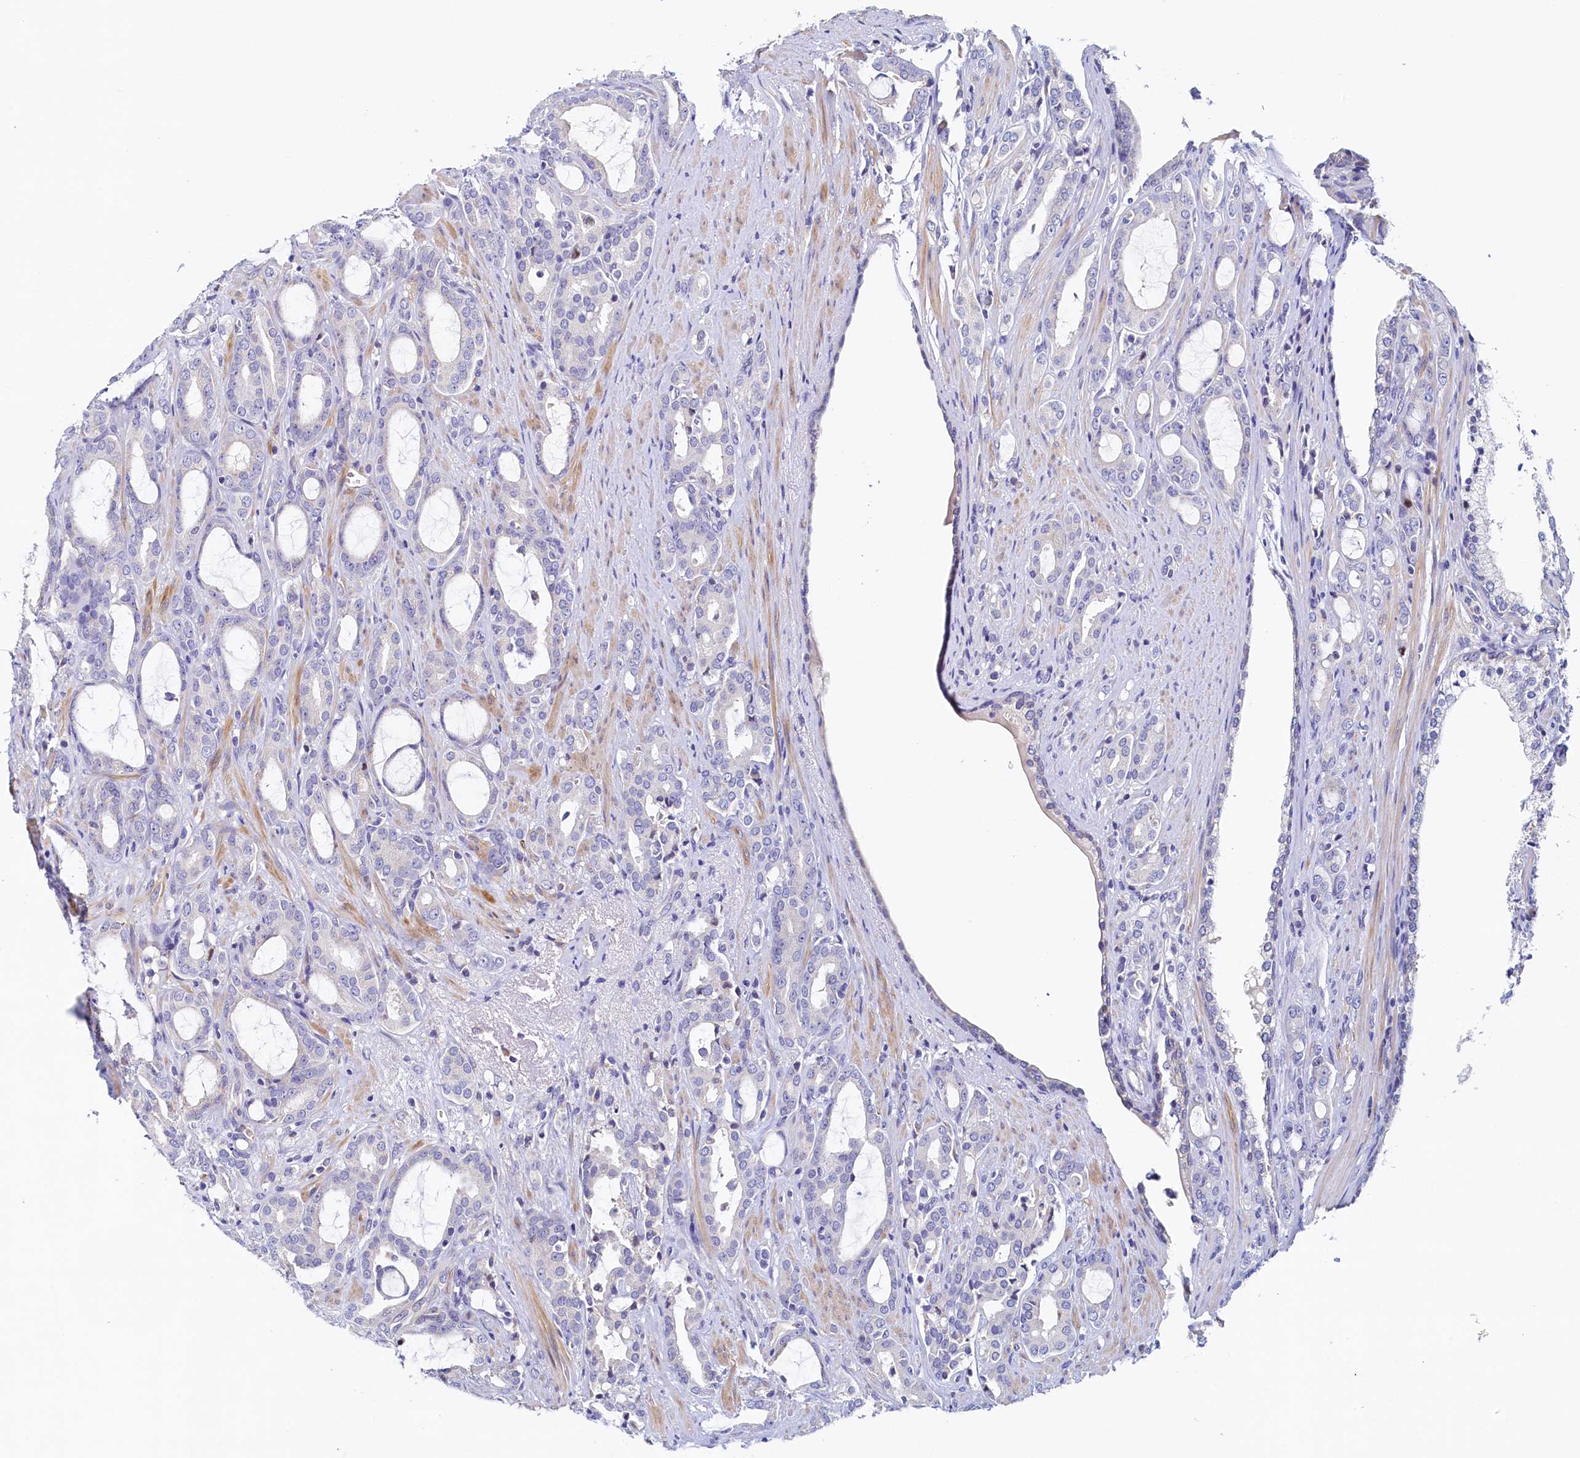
{"staining": {"intensity": "negative", "quantity": "none", "location": "none"}, "tissue": "prostate cancer", "cell_type": "Tumor cells", "image_type": "cancer", "snomed": [{"axis": "morphology", "description": "Adenocarcinoma, High grade"}, {"axis": "topography", "description": "Prostate"}], "caption": "The IHC micrograph has no significant positivity in tumor cells of prostate cancer tissue.", "gene": "DTD1", "patient": {"sex": "male", "age": 72}}